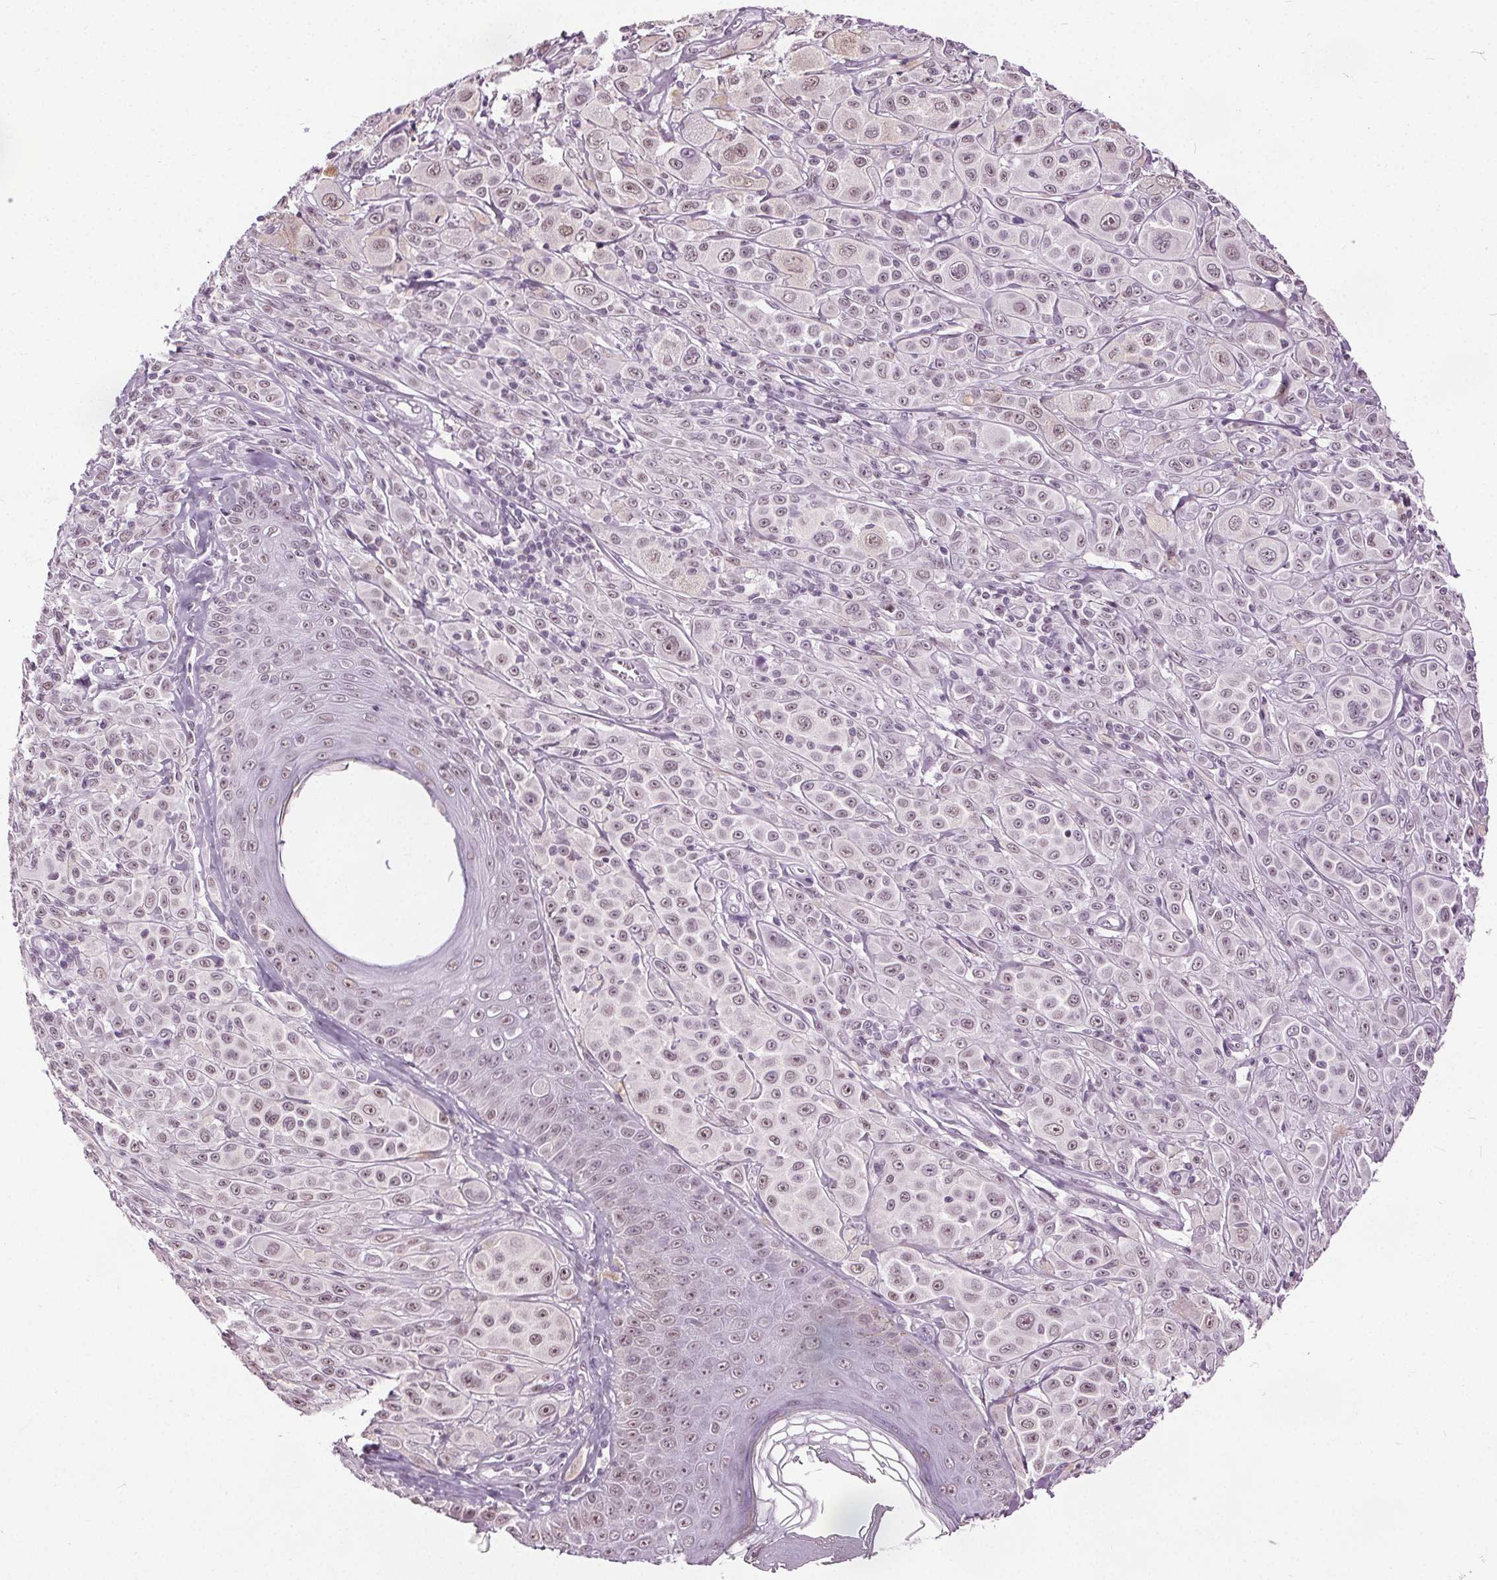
{"staining": {"intensity": "weak", "quantity": "25%-75%", "location": "nuclear"}, "tissue": "melanoma", "cell_type": "Tumor cells", "image_type": "cancer", "snomed": [{"axis": "morphology", "description": "Malignant melanoma, NOS"}, {"axis": "topography", "description": "Skin"}], "caption": "Immunohistochemistry photomicrograph of human melanoma stained for a protein (brown), which demonstrates low levels of weak nuclear expression in approximately 25%-75% of tumor cells.", "gene": "IWS1", "patient": {"sex": "male", "age": 67}}